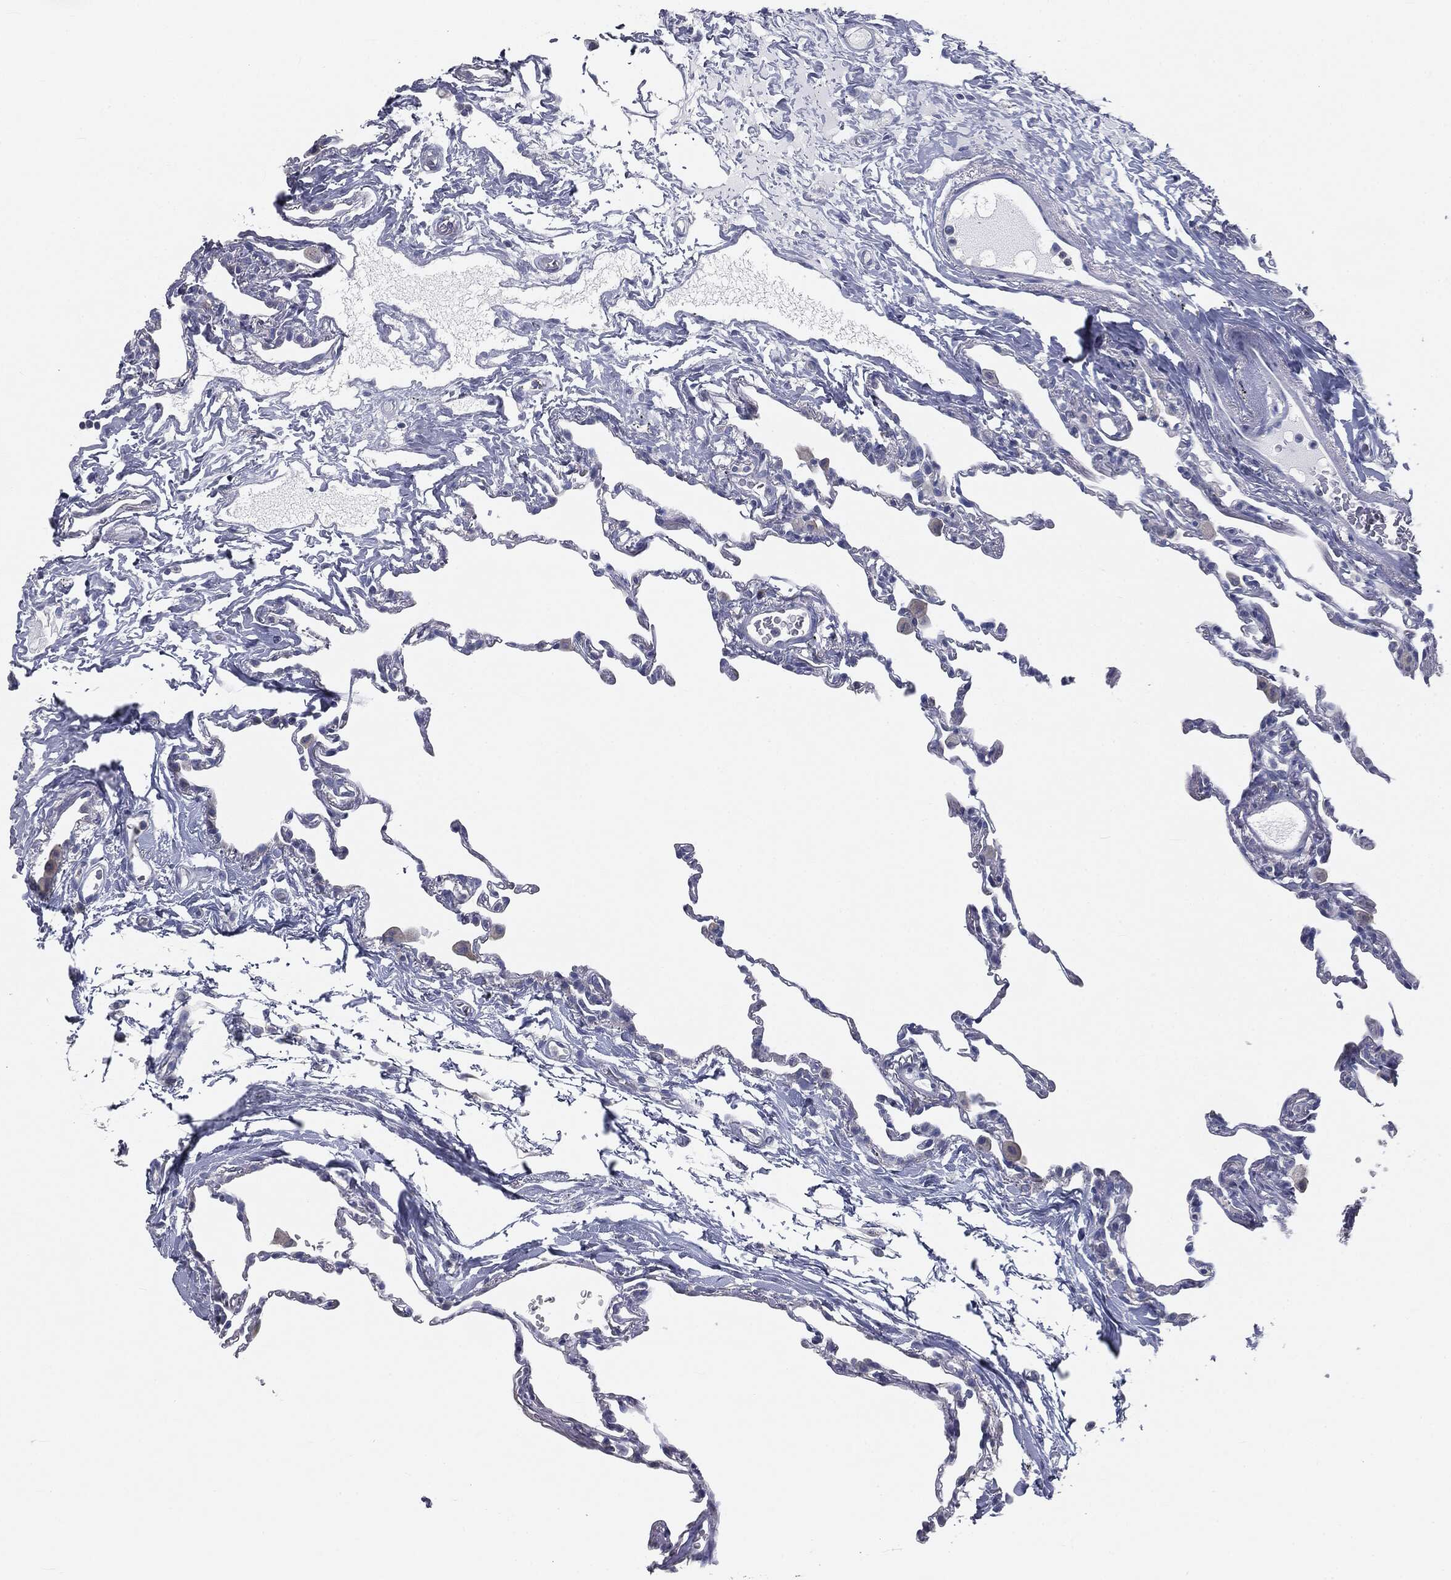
{"staining": {"intensity": "negative", "quantity": "none", "location": "none"}, "tissue": "lung", "cell_type": "Alveolar cells", "image_type": "normal", "snomed": [{"axis": "morphology", "description": "Normal tissue, NOS"}, {"axis": "topography", "description": "Lung"}], "caption": "A high-resolution histopathology image shows immunohistochemistry staining of benign lung, which reveals no significant positivity in alveolar cells.", "gene": "CAV3", "patient": {"sex": "female", "age": 57}}